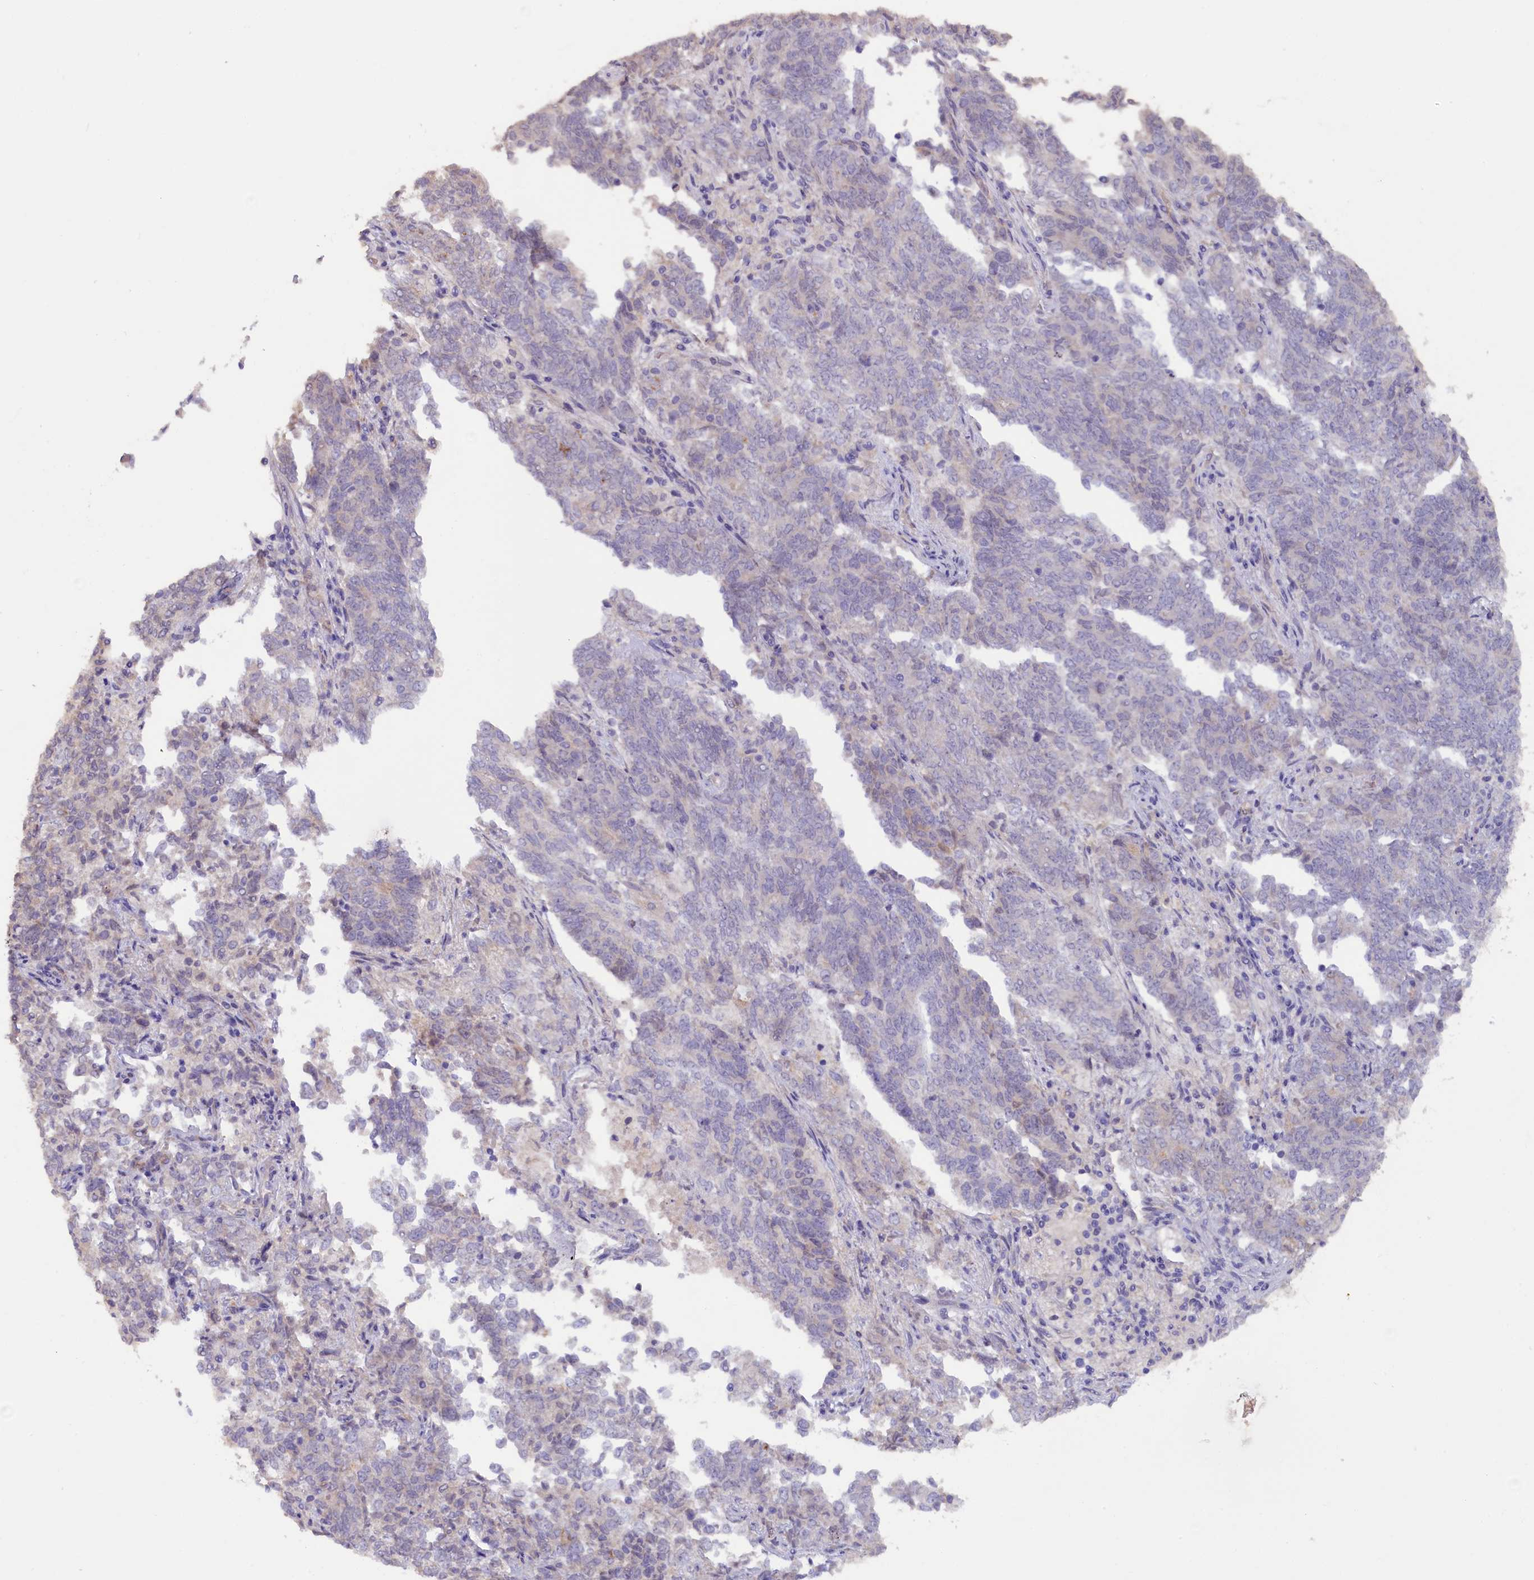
{"staining": {"intensity": "negative", "quantity": "none", "location": "none"}, "tissue": "endometrial cancer", "cell_type": "Tumor cells", "image_type": "cancer", "snomed": [{"axis": "morphology", "description": "Adenocarcinoma, NOS"}, {"axis": "topography", "description": "Endometrium"}], "caption": "Endometrial adenocarcinoma was stained to show a protein in brown. There is no significant expression in tumor cells. (Brightfield microscopy of DAB (3,3'-diaminobenzidine) IHC at high magnification).", "gene": "ZSWIM4", "patient": {"sex": "female", "age": 80}}